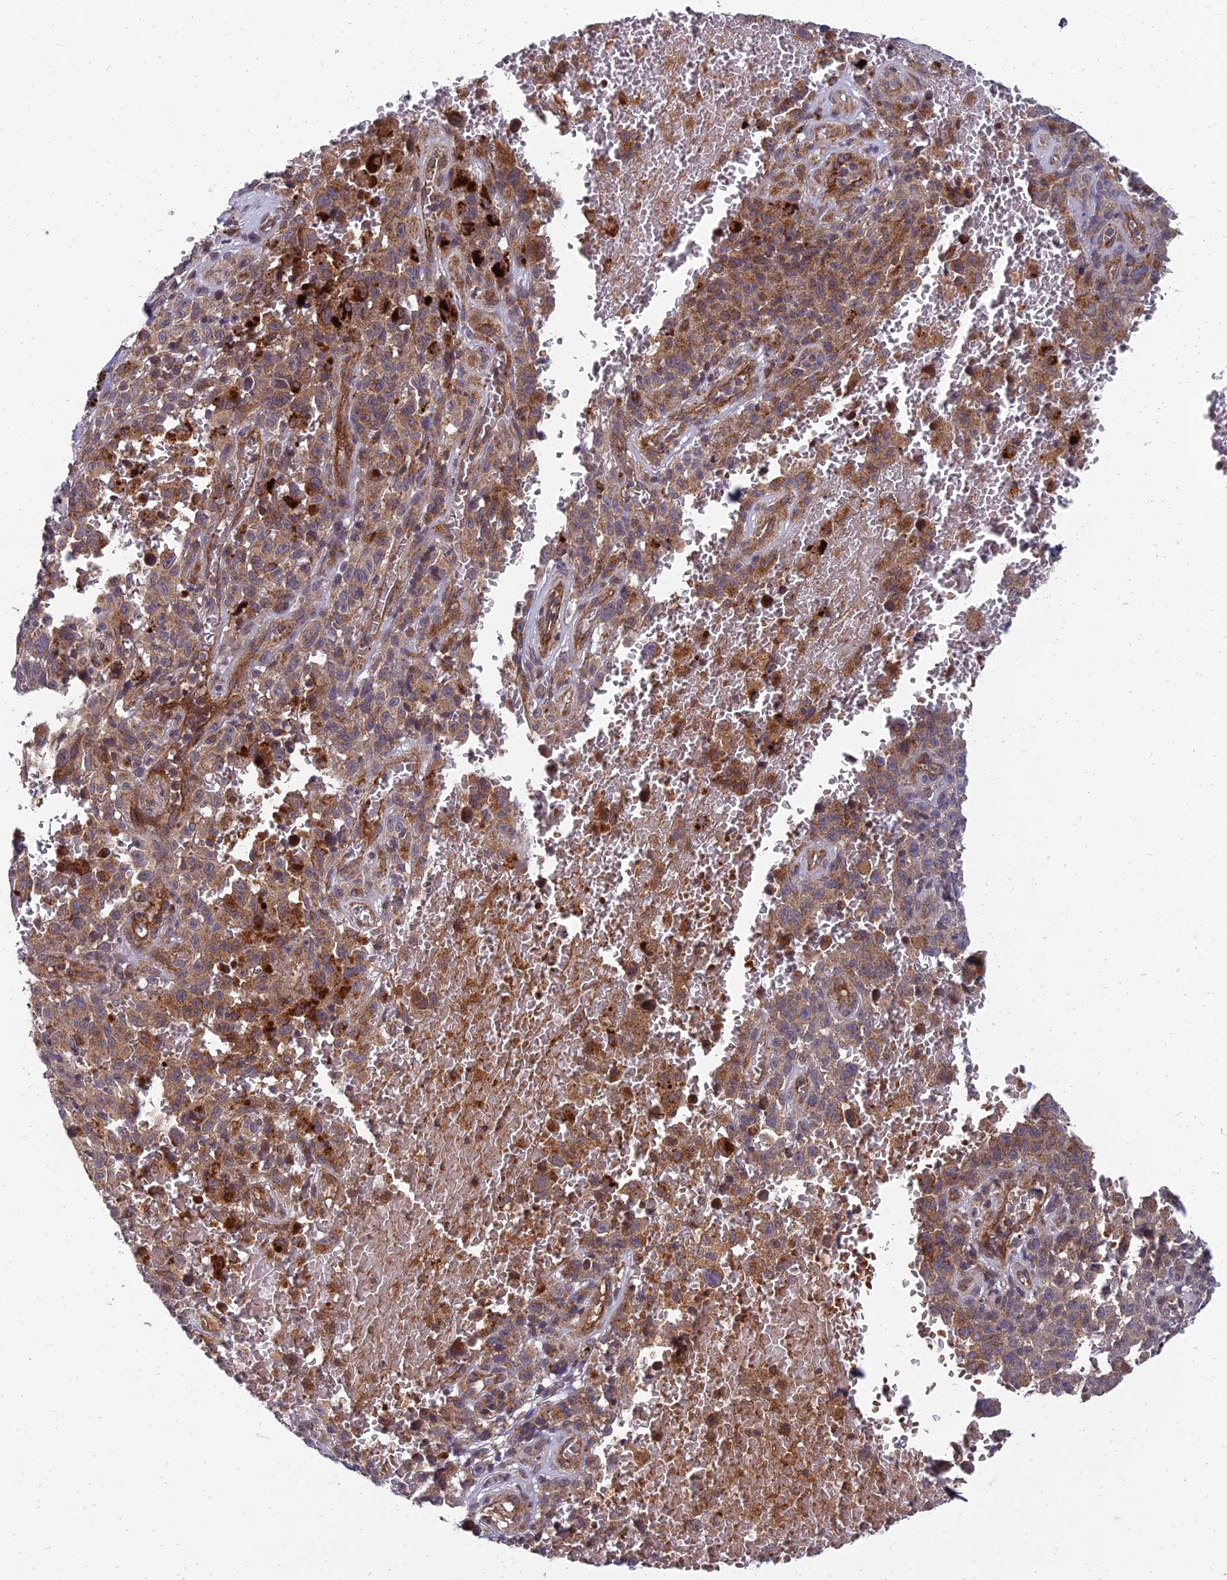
{"staining": {"intensity": "moderate", "quantity": ">75%", "location": "cytoplasmic/membranous"}, "tissue": "melanoma", "cell_type": "Tumor cells", "image_type": "cancer", "snomed": [{"axis": "morphology", "description": "Malignant melanoma, NOS"}, {"axis": "topography", "description": "Skin"}], "caption": "Moderate cytoplasmic/membranous expression is seen in about >75% of tumor cells in melanoma. Immunohistochemistry stains the protein in brown and the nuclei are stained blue.", "gene": "NPY", "patient": {"sex": "female", "age": 82}}